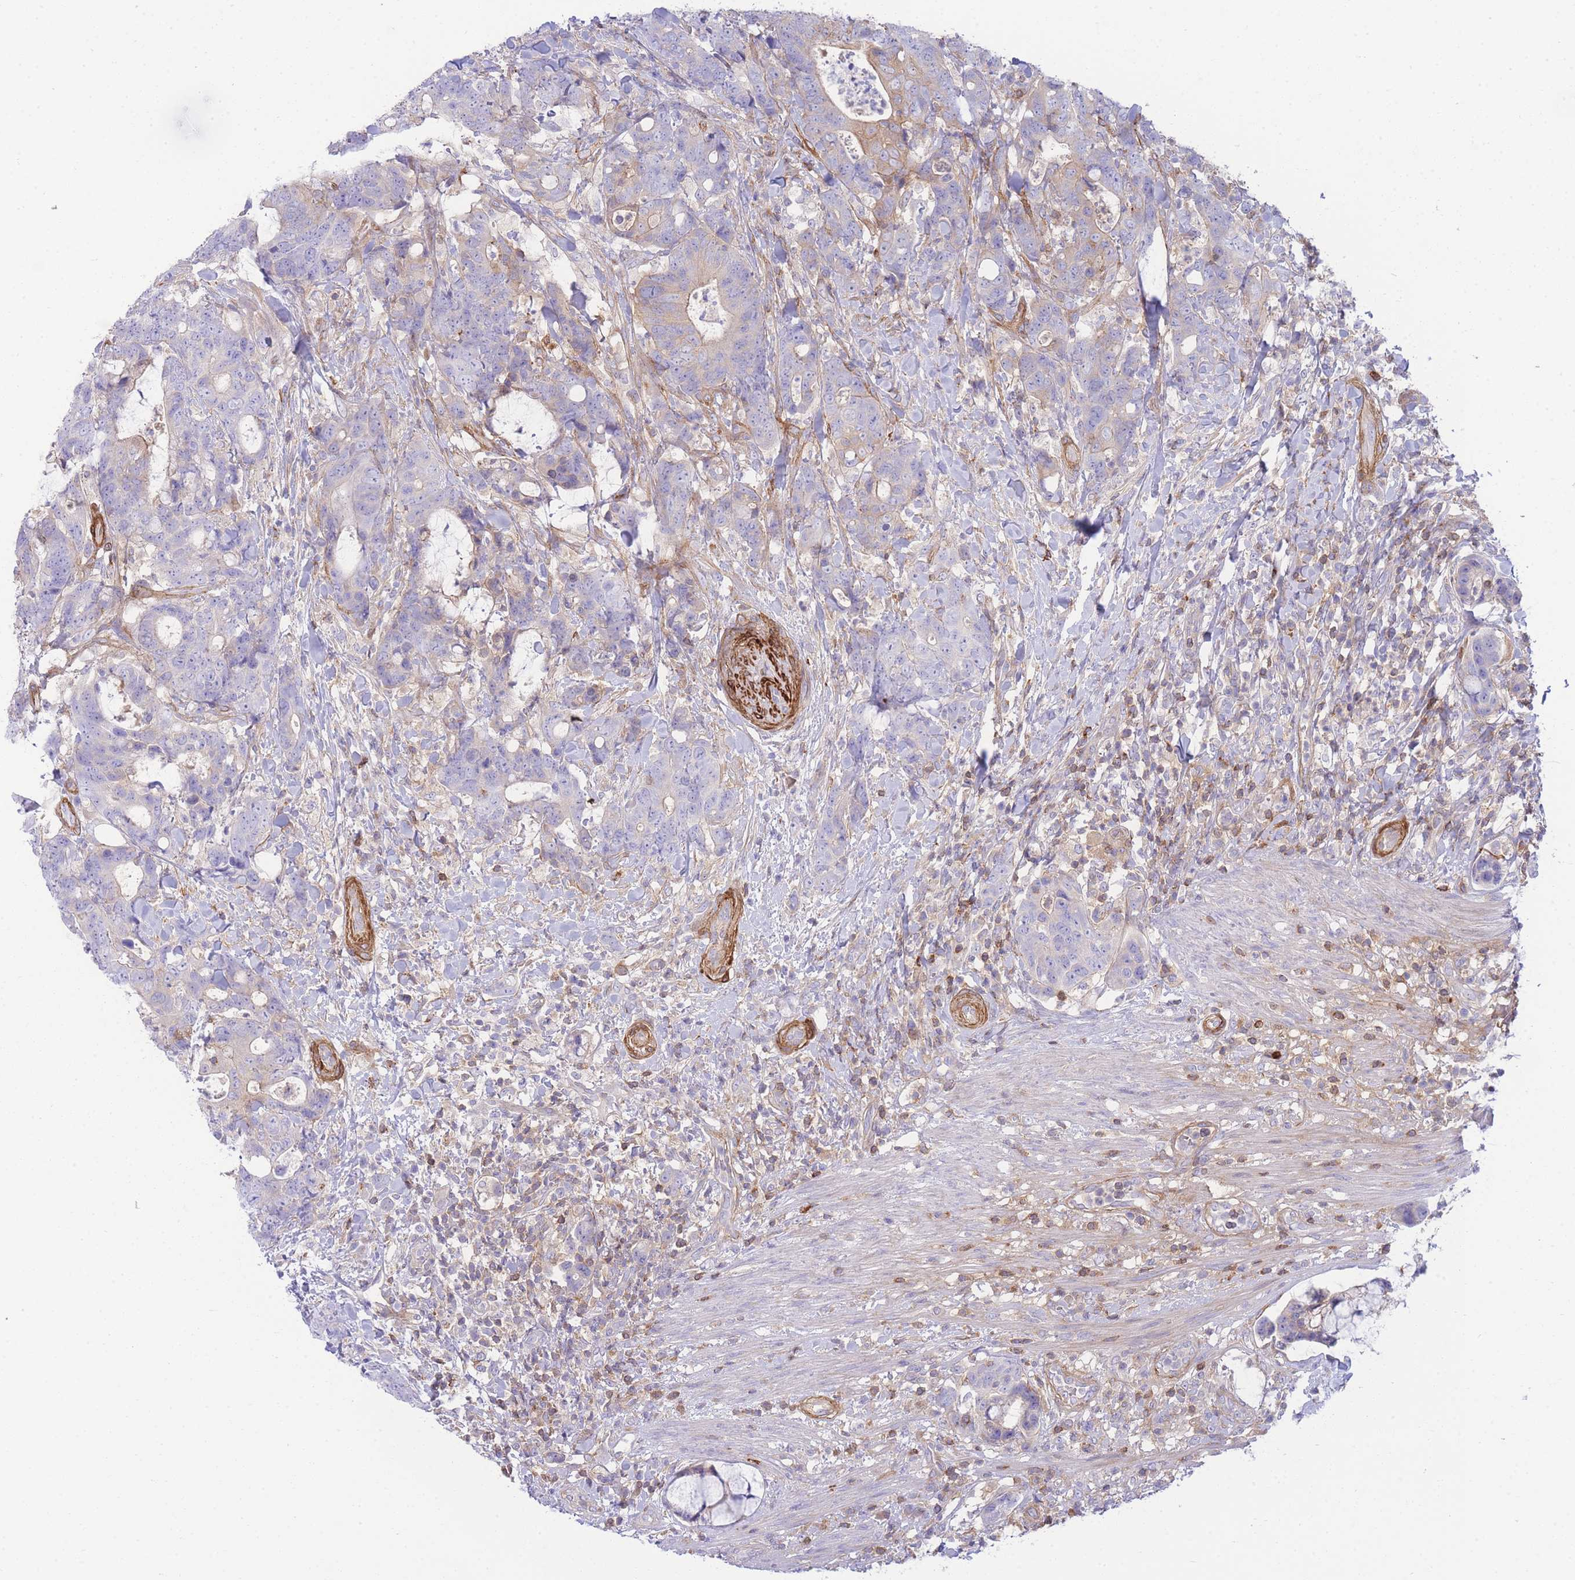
{"staining": {"intensity": "weak", "quantity": "25%-75%", "location": "cytoplasmic/membranous"}, "tissue": "colorectal cancer", "cell_type": "Tumor cells", "image_type": "cancer", "snomed": [{"axis": "morphology", "description": "Adenocarcinoma, NOS"}, {"axis": "topography", "description": "Colon"}], "caption": "This is an image of IHC staining of colorectal cancer (adenocarcinoma), which shows weak positivity in the cytoplasmic/membranous of tumor cells.", "gene": "FBN3", "patient": {"sex": "female", "age": 82}}